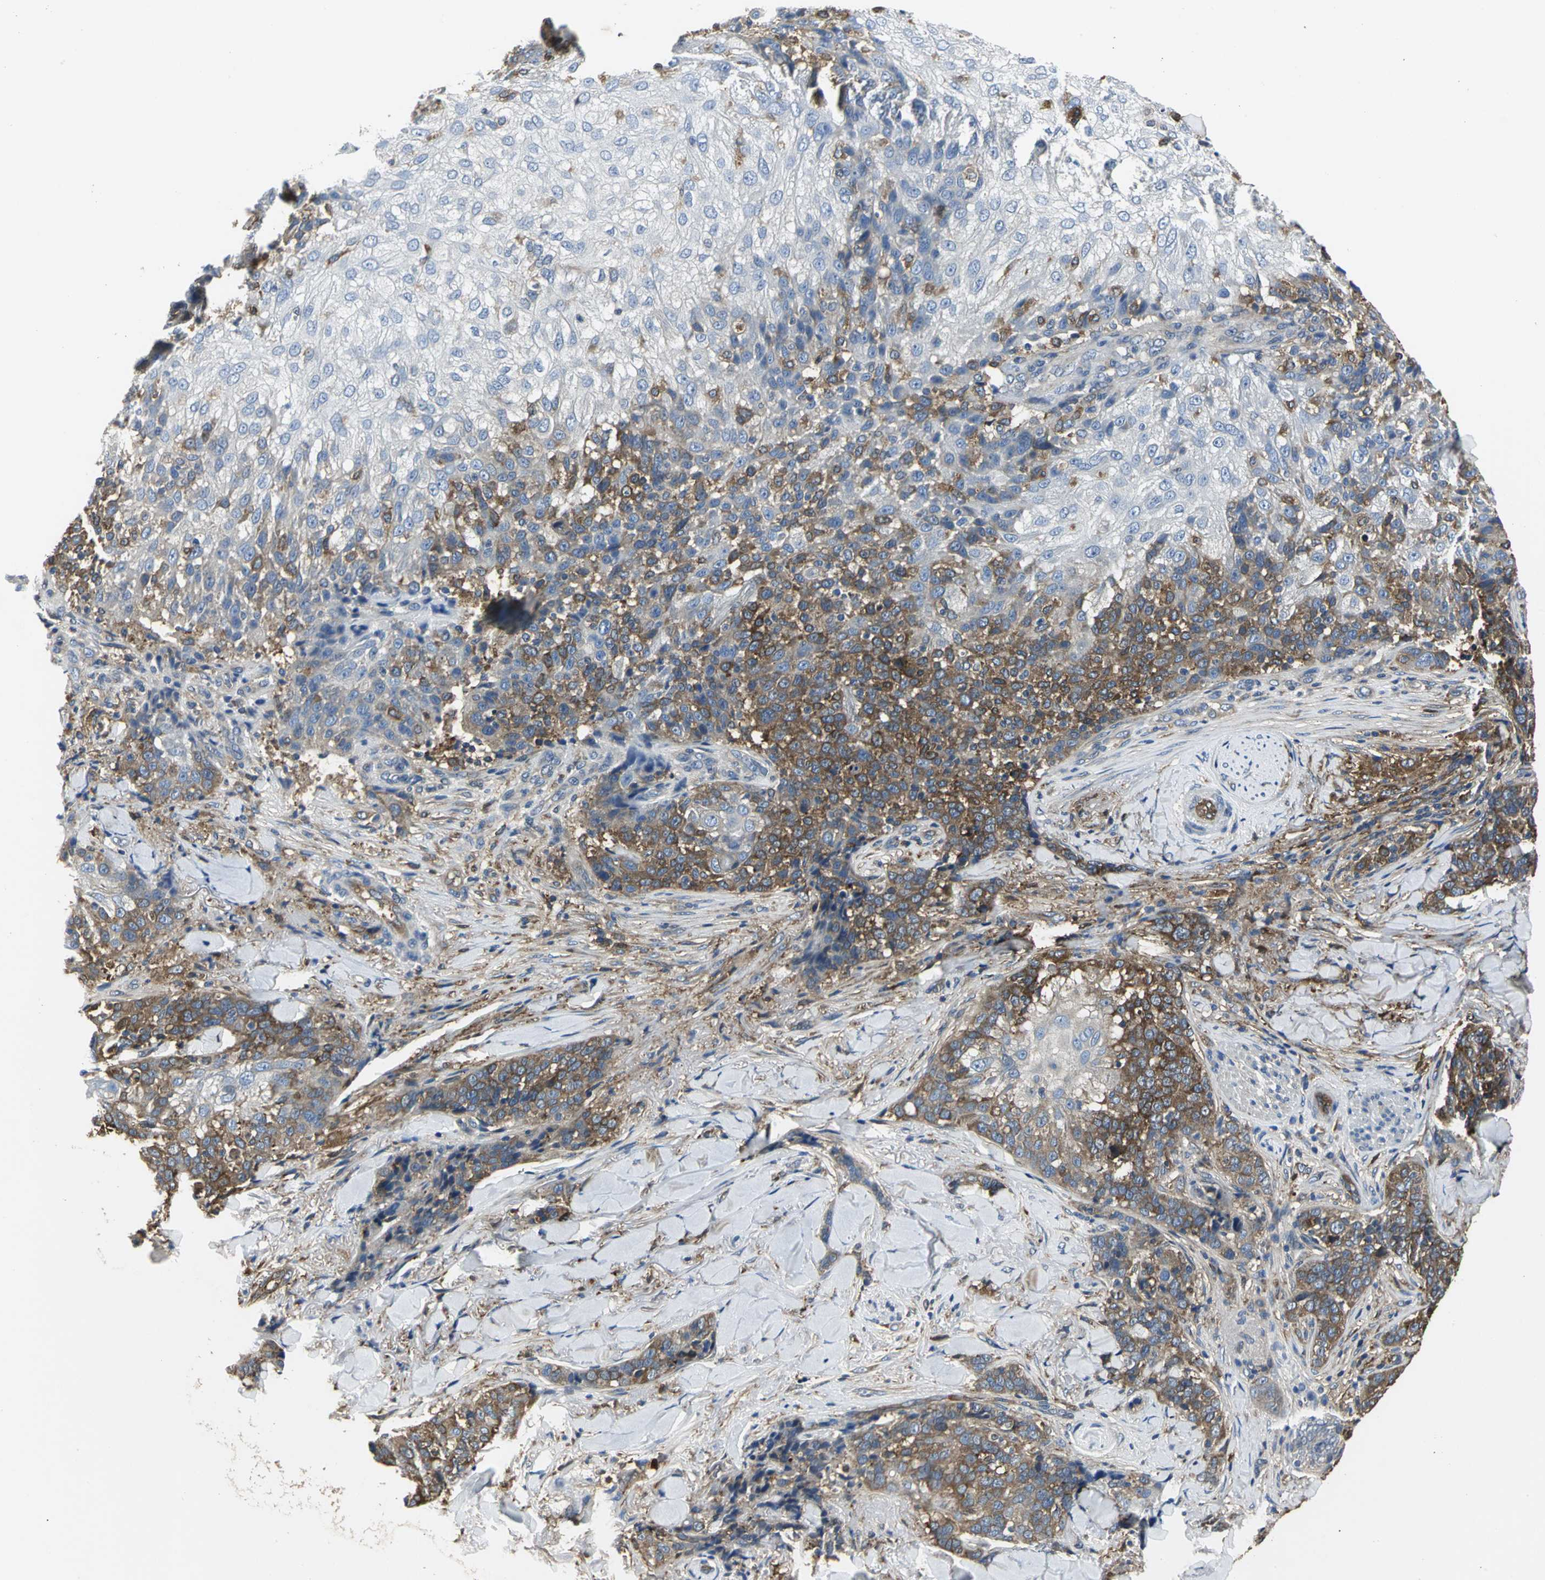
{"staining": {"intensity": "strong", "quantity": "25%-75%", "location": "cytoplasmic/membranous"}, "tissue": "skin cancer", "cell_type": "Tumor cells", "image_type": "cancer", "snomed": [{"axis": "morphology", "description": "Normal tissue, NOS"}, {"axis": "morphology", "description": "Squamous cell carcinoma, NOS"}, {"axis": "topography", "description": "Skin"}], "caption": "Human skin cancer stained for a protein (brown) exhibits strong cytoplasmic/membranous positive positivity in approximately 25%-75% of tumor cells.", "gene": "CHRNB1", "patient": {"sex": "female", "age": 83}}